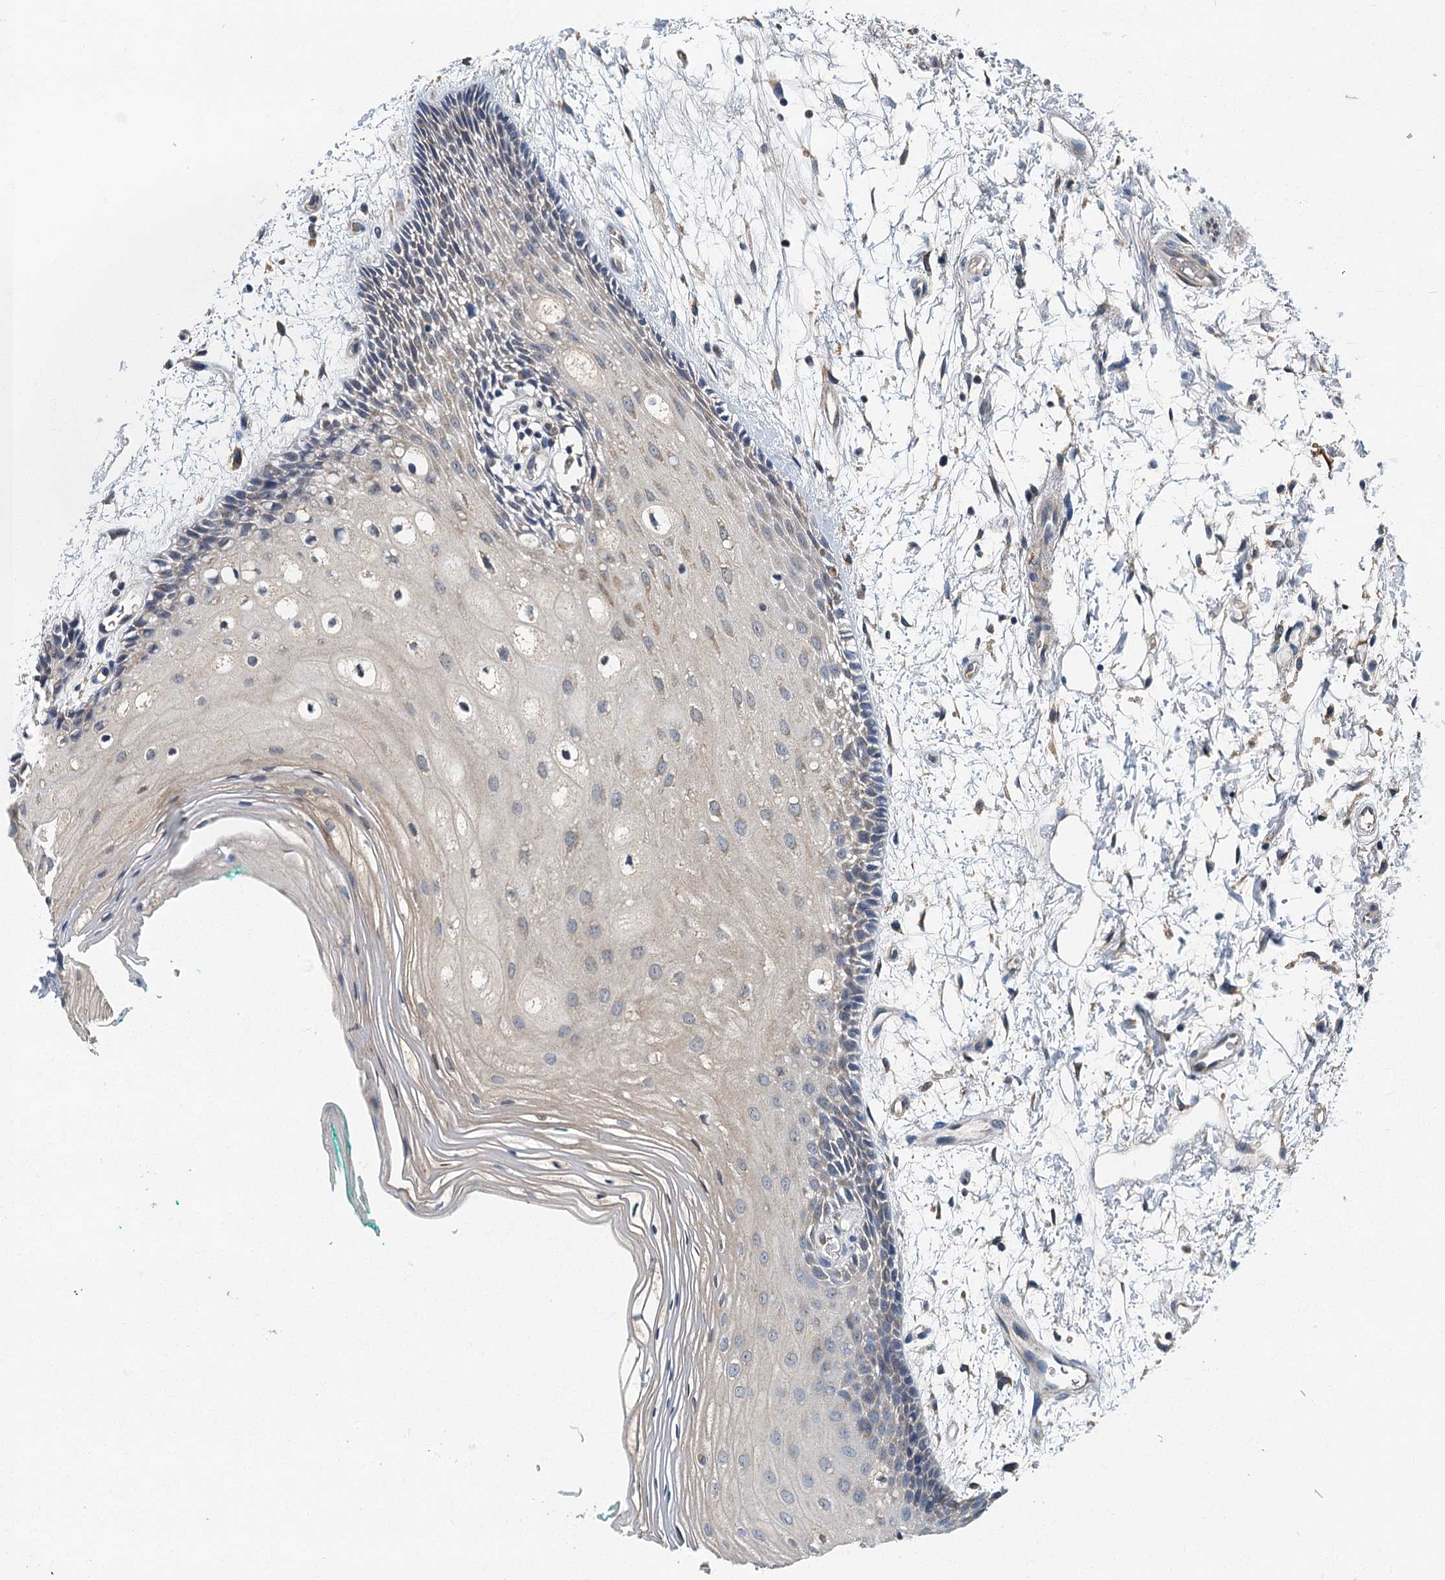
{"staining": {"intensity": "weak", "quantity": "<25%", "location": "cytoplasmic/membranous"}, "tissue": "oral mucosa", "cell_type": "Squamous epithelial cells", "image_type": "normal", "snomed": [{"axis": "morphology", "description": "Normal tissue, NOS"}, {"axis": "topography", "description": "Skeletal muscle"}, {"axis": "topography", "description": "Oral tissue"}, {"axis": "topography", "description": "Peripheral nerve tissue"}], "caption": "DAB (3,3'-diaminobenzidine) immunohistochemical staining of normal human oral mucosa shows no significant expression in squamous epithelial cells. Nuclei are stained in blue.", "gene": "DDX49", "patient": {"sex": "female", "age": 84}}